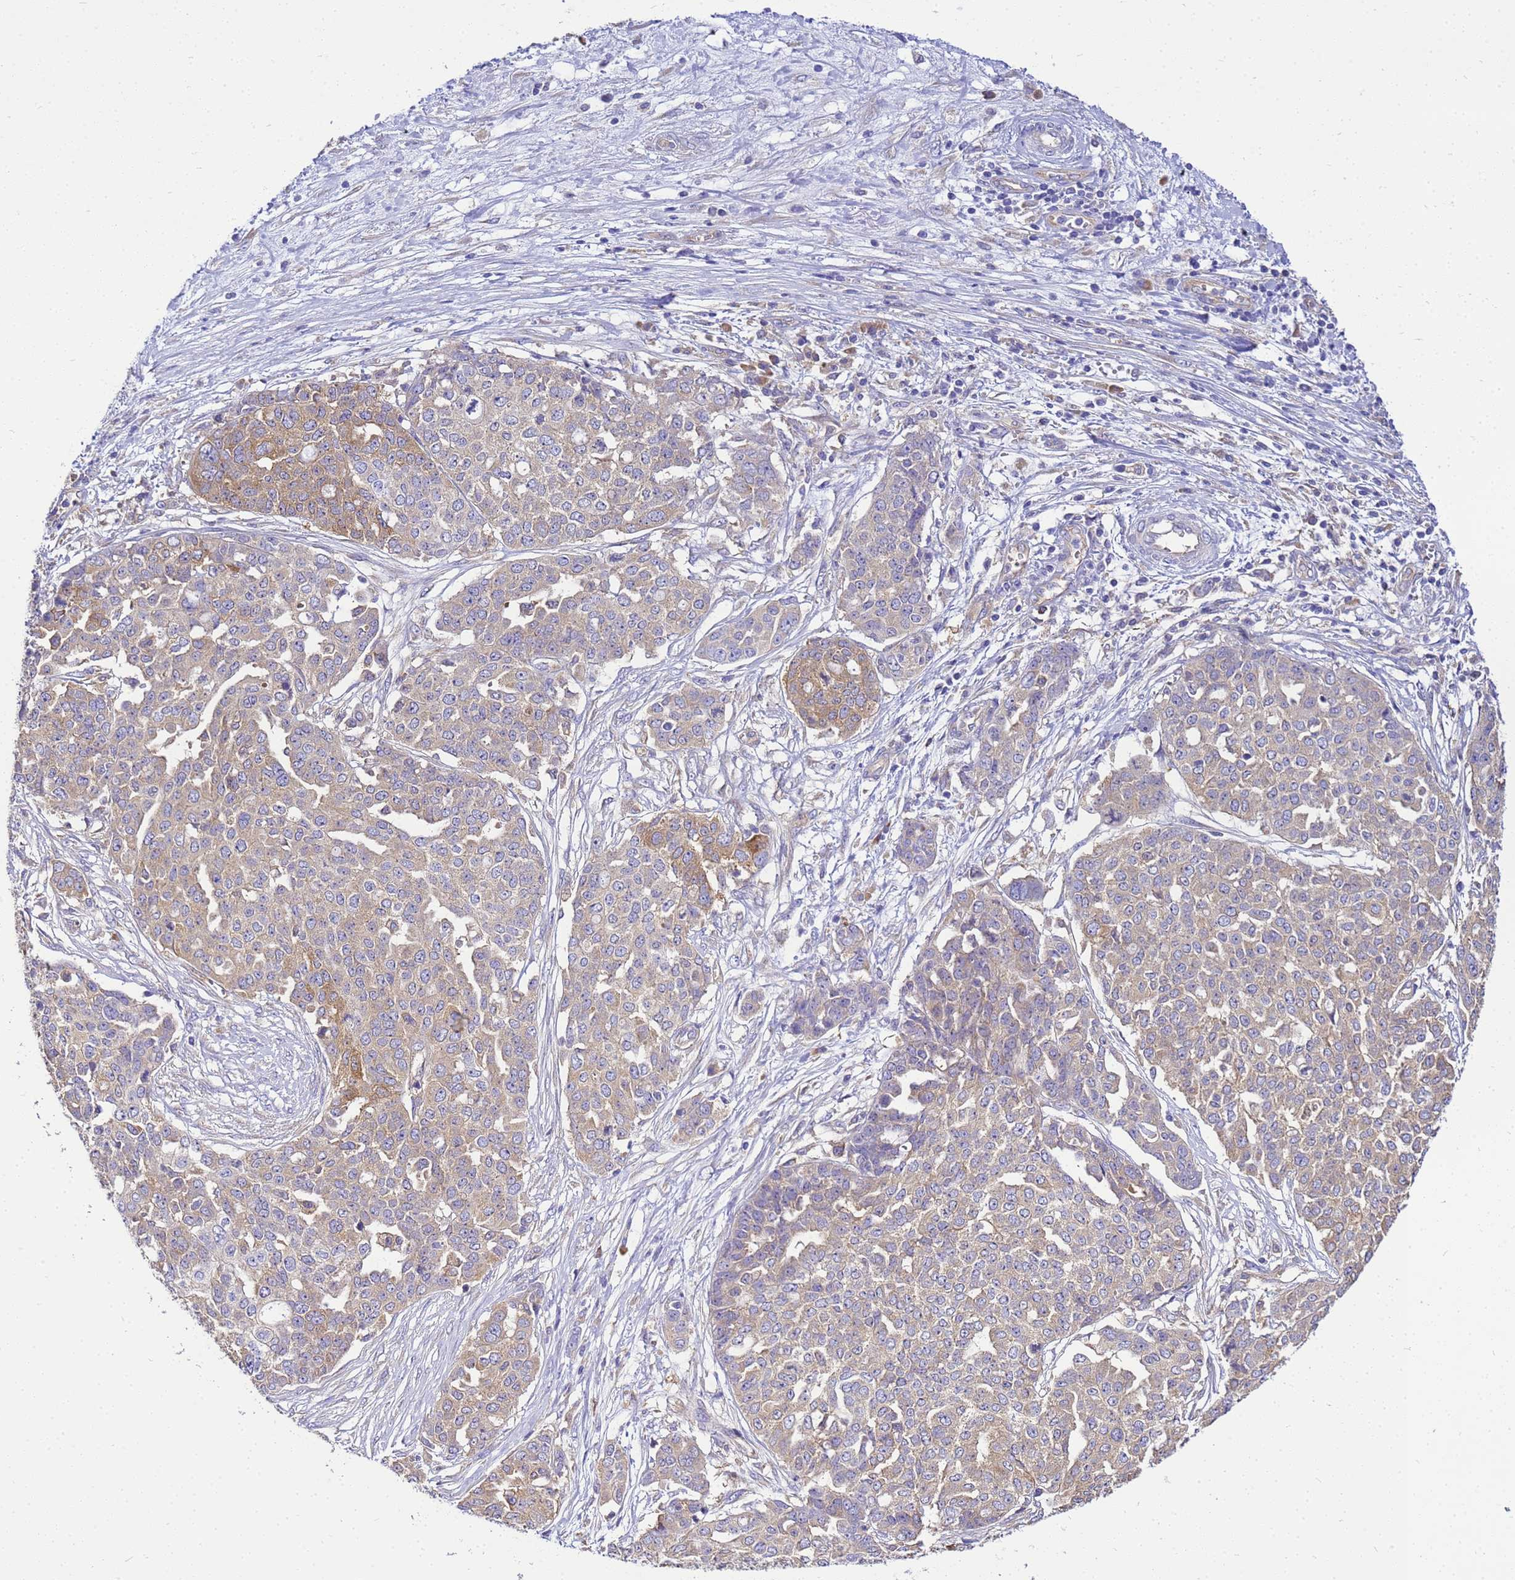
{"staining": {"intensity": "weak", "quantity": "25%-75%", "location": "cytoplasmic/membranous"}, "tissue": "ovarian cancer", "cell_type": "Tumor cells", "image_type": "cancer", "snomed": [{"axis": "morphology", "description": "Cystadenocarcinoma, serous, NOS"}, {"axis": "topography", "description": "Soft tissue"}, {"axis": "topography", "description": "Ovary"}], "caption": "The image exhibits staining of ovarian cancer, revealing weak cytoplasmic/membranous protein positivity (brown color) within tumor cells.", "gene": "NARS1", "patient": {"sex": "female", "age": 57}}